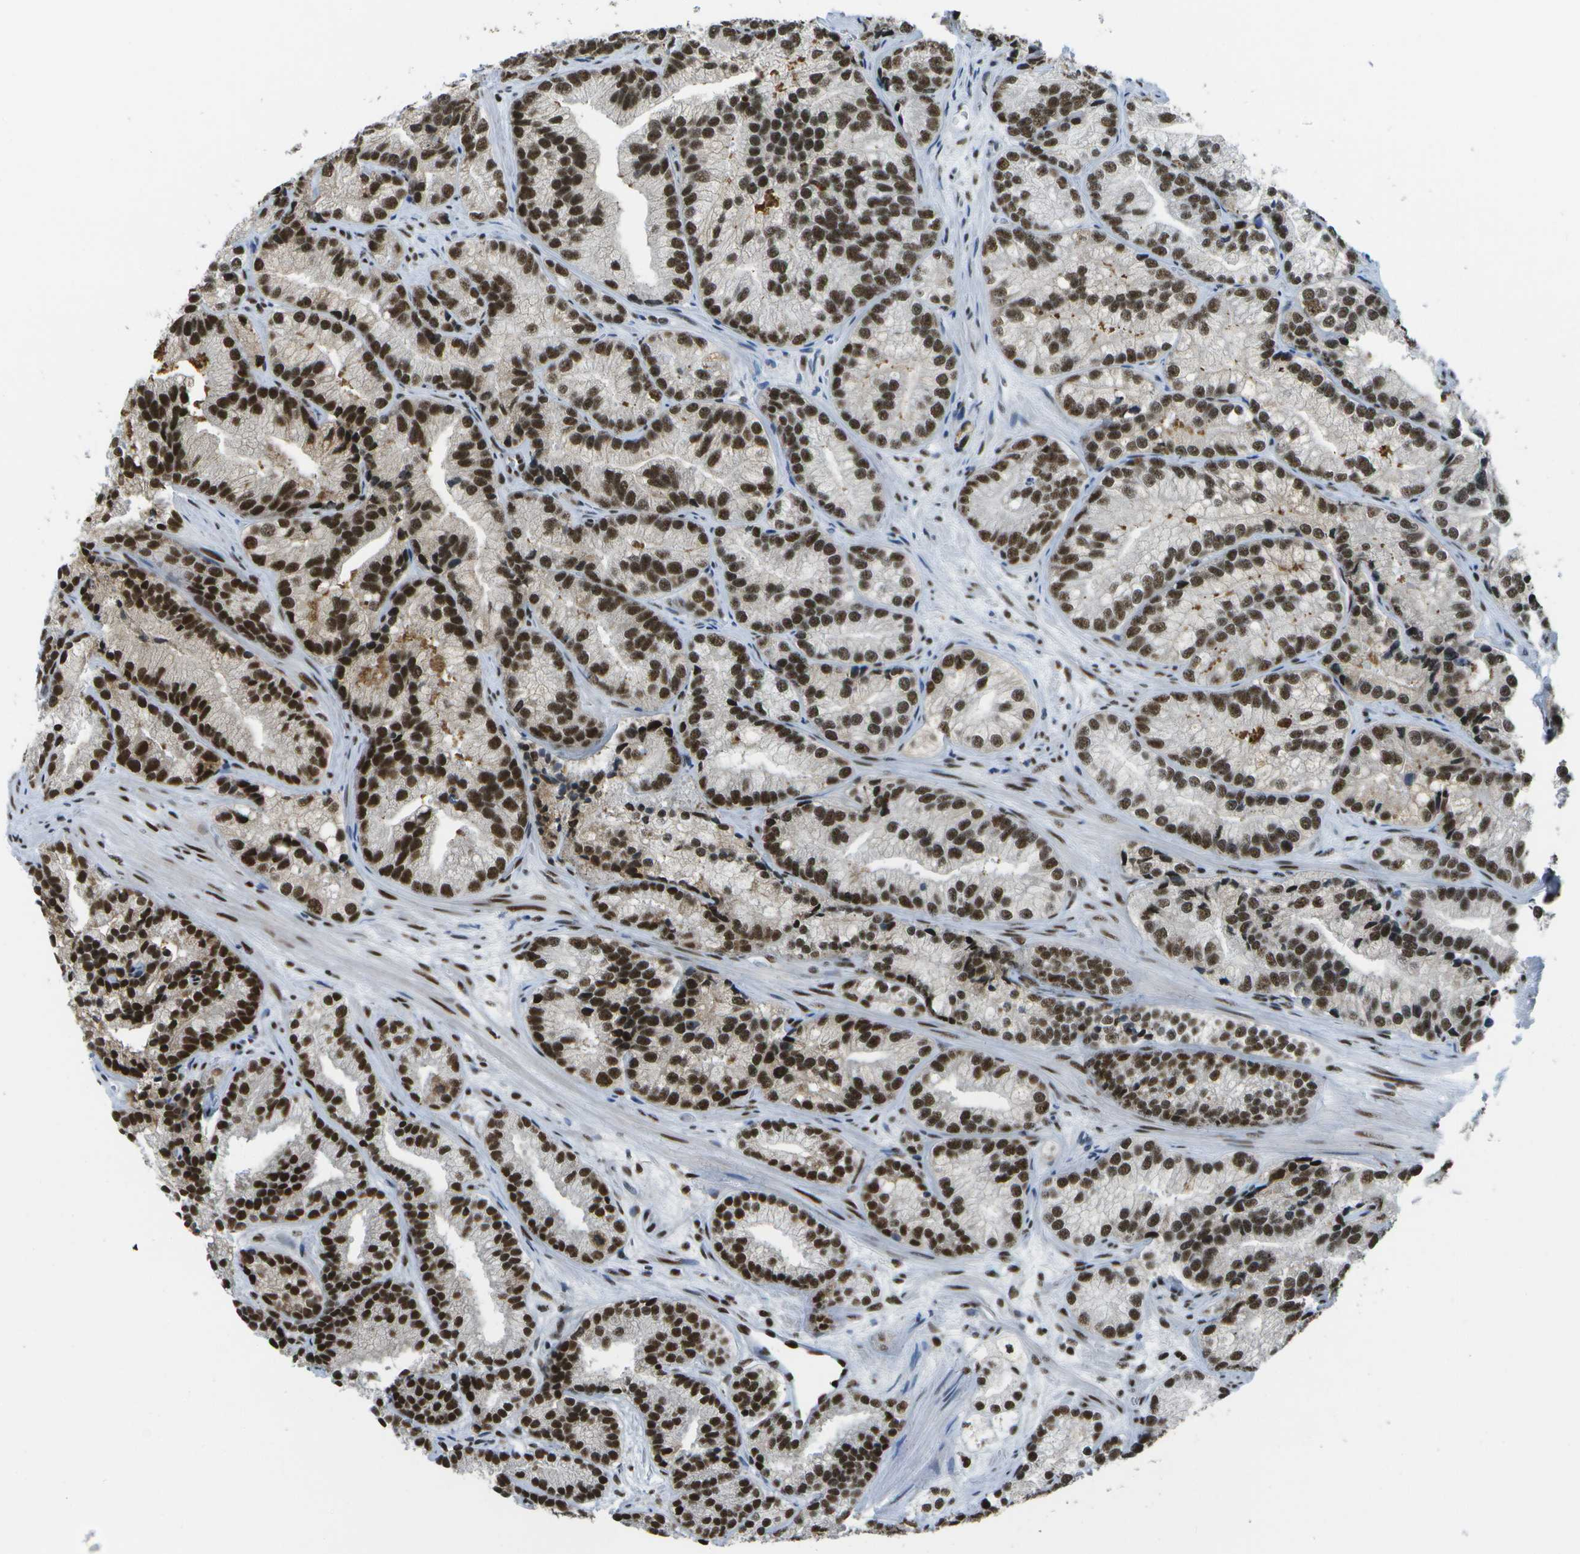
{"staining": {"intensity": "strong", "quantity": ">75%", "location": "nuclear"}, "tissue": "prostate cancer", "cell_type": "Tumor cells", "image_type": "cancer", "snomed": [{"axis": "morphology", "description": "Adenocarcinoma, Low grade"}, {"axis": "topography", "description": "Prostate"}], "caption": "A brown stain labels strong nuclear positivity of a protein in prostate cancer tumor cells. The protein is stained brown, and the nuclei are stained in blue (DAB (3,3'-diaminobenzidine) IHC with brightfield microscopy, high magnification).", "gene": "NSRP1", "patient": {"sex": "male", "age": 89}}